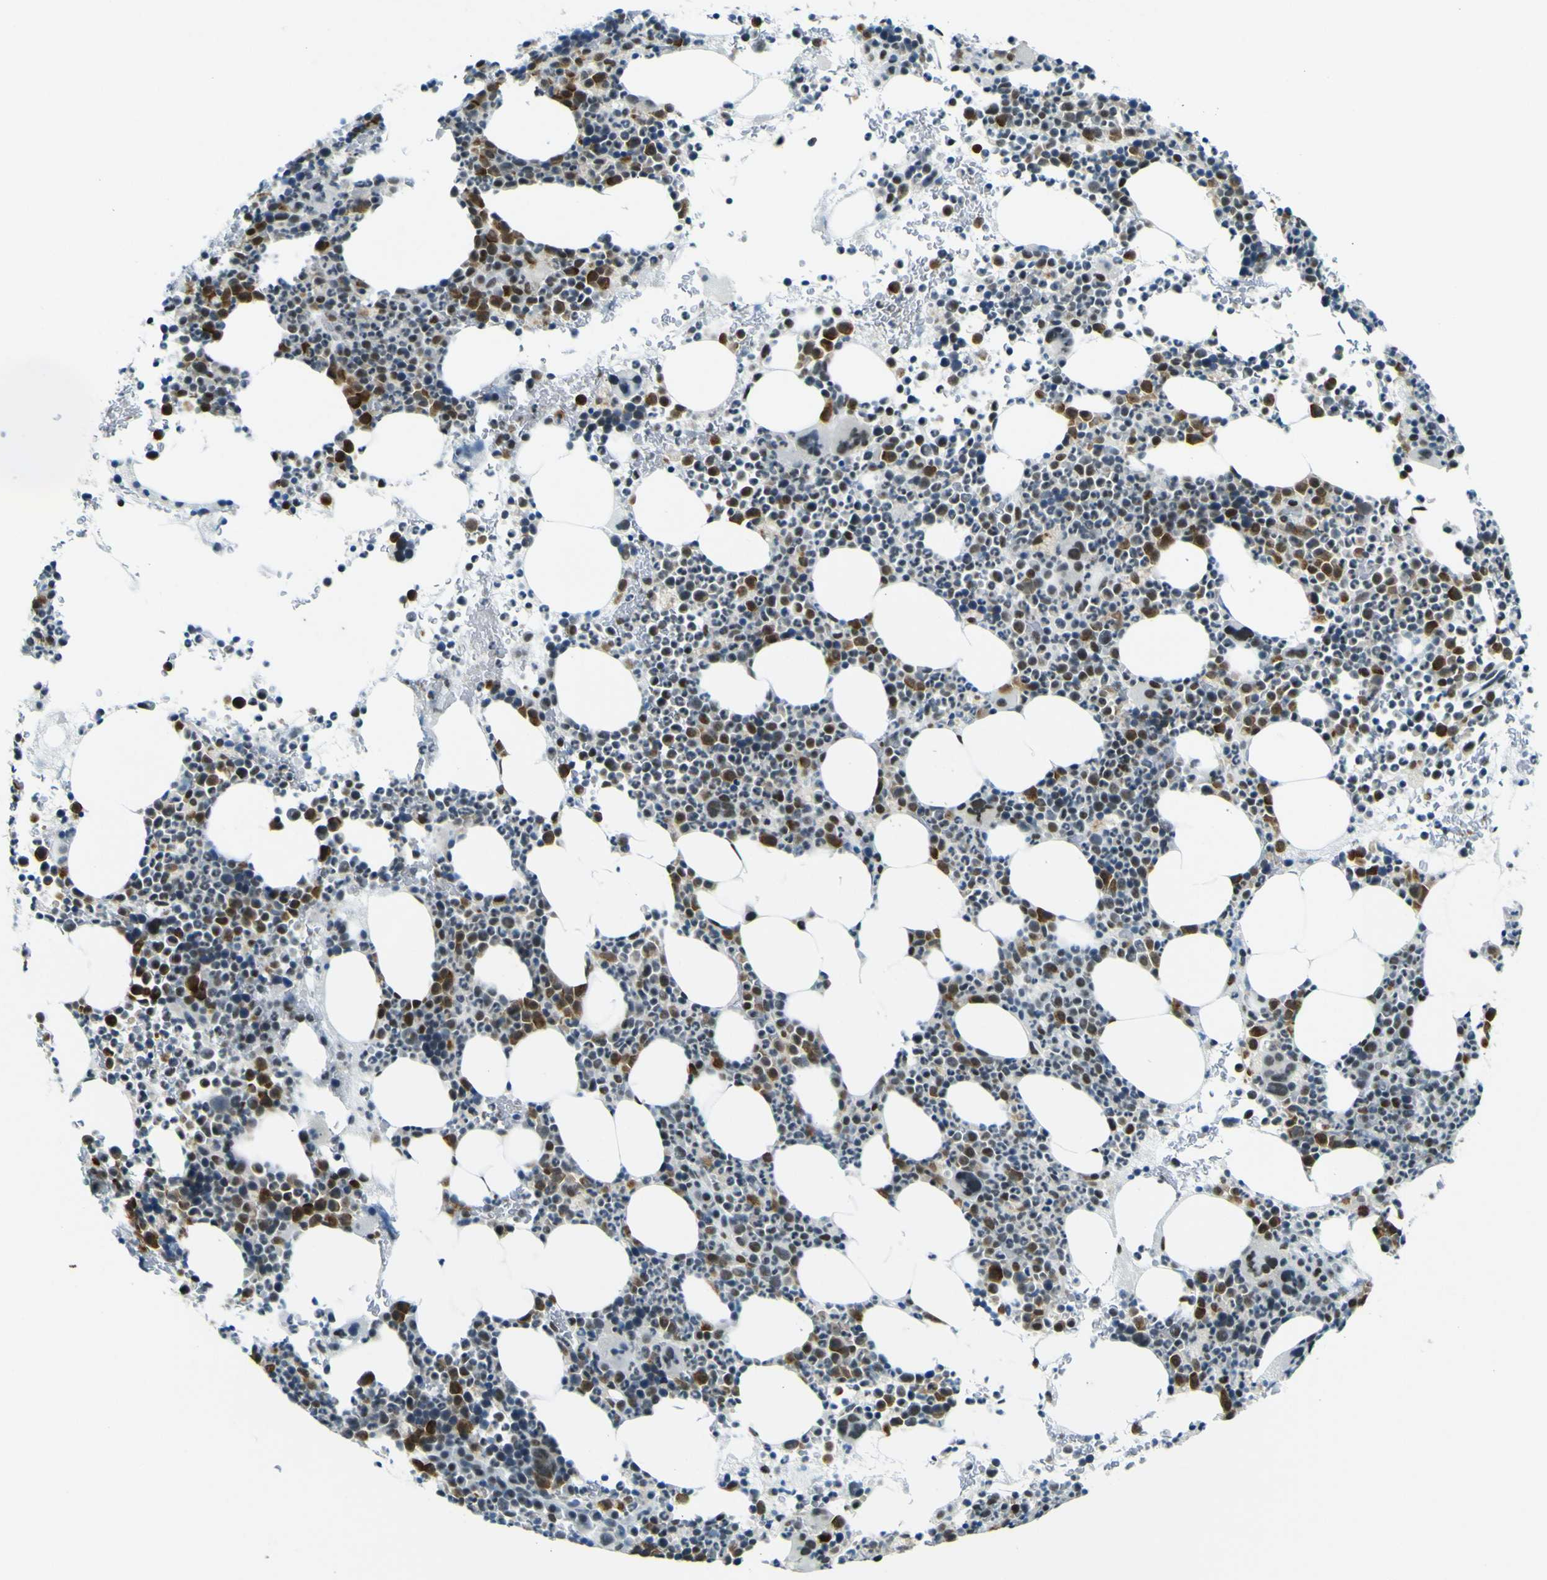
{"staining": {"intensity": "moderate", "quantity": "25%-75%", "location": "cytoplasmic/membranous"}, "tissue": "bone marrow", "cell_type": "Hematopoietic cells", "image_type": "normal", "snomed": [{"axis": "morphology", "description": "Normal tissue, NOS"}, {"axis": "morphology", "description": "Inflammation, NOS"}, {"axis": "topography", "description": "Bone marrow"}], "caption": "High-power microscopy captured an IHC histopathology image of unremarkable bone marrow, revealing moderate cytoplasmic/membranous staining in about 25%-75% of hematopoietic cells.", "gene": "CEBPG", "patient": {"sex": "male", "age": 73}}